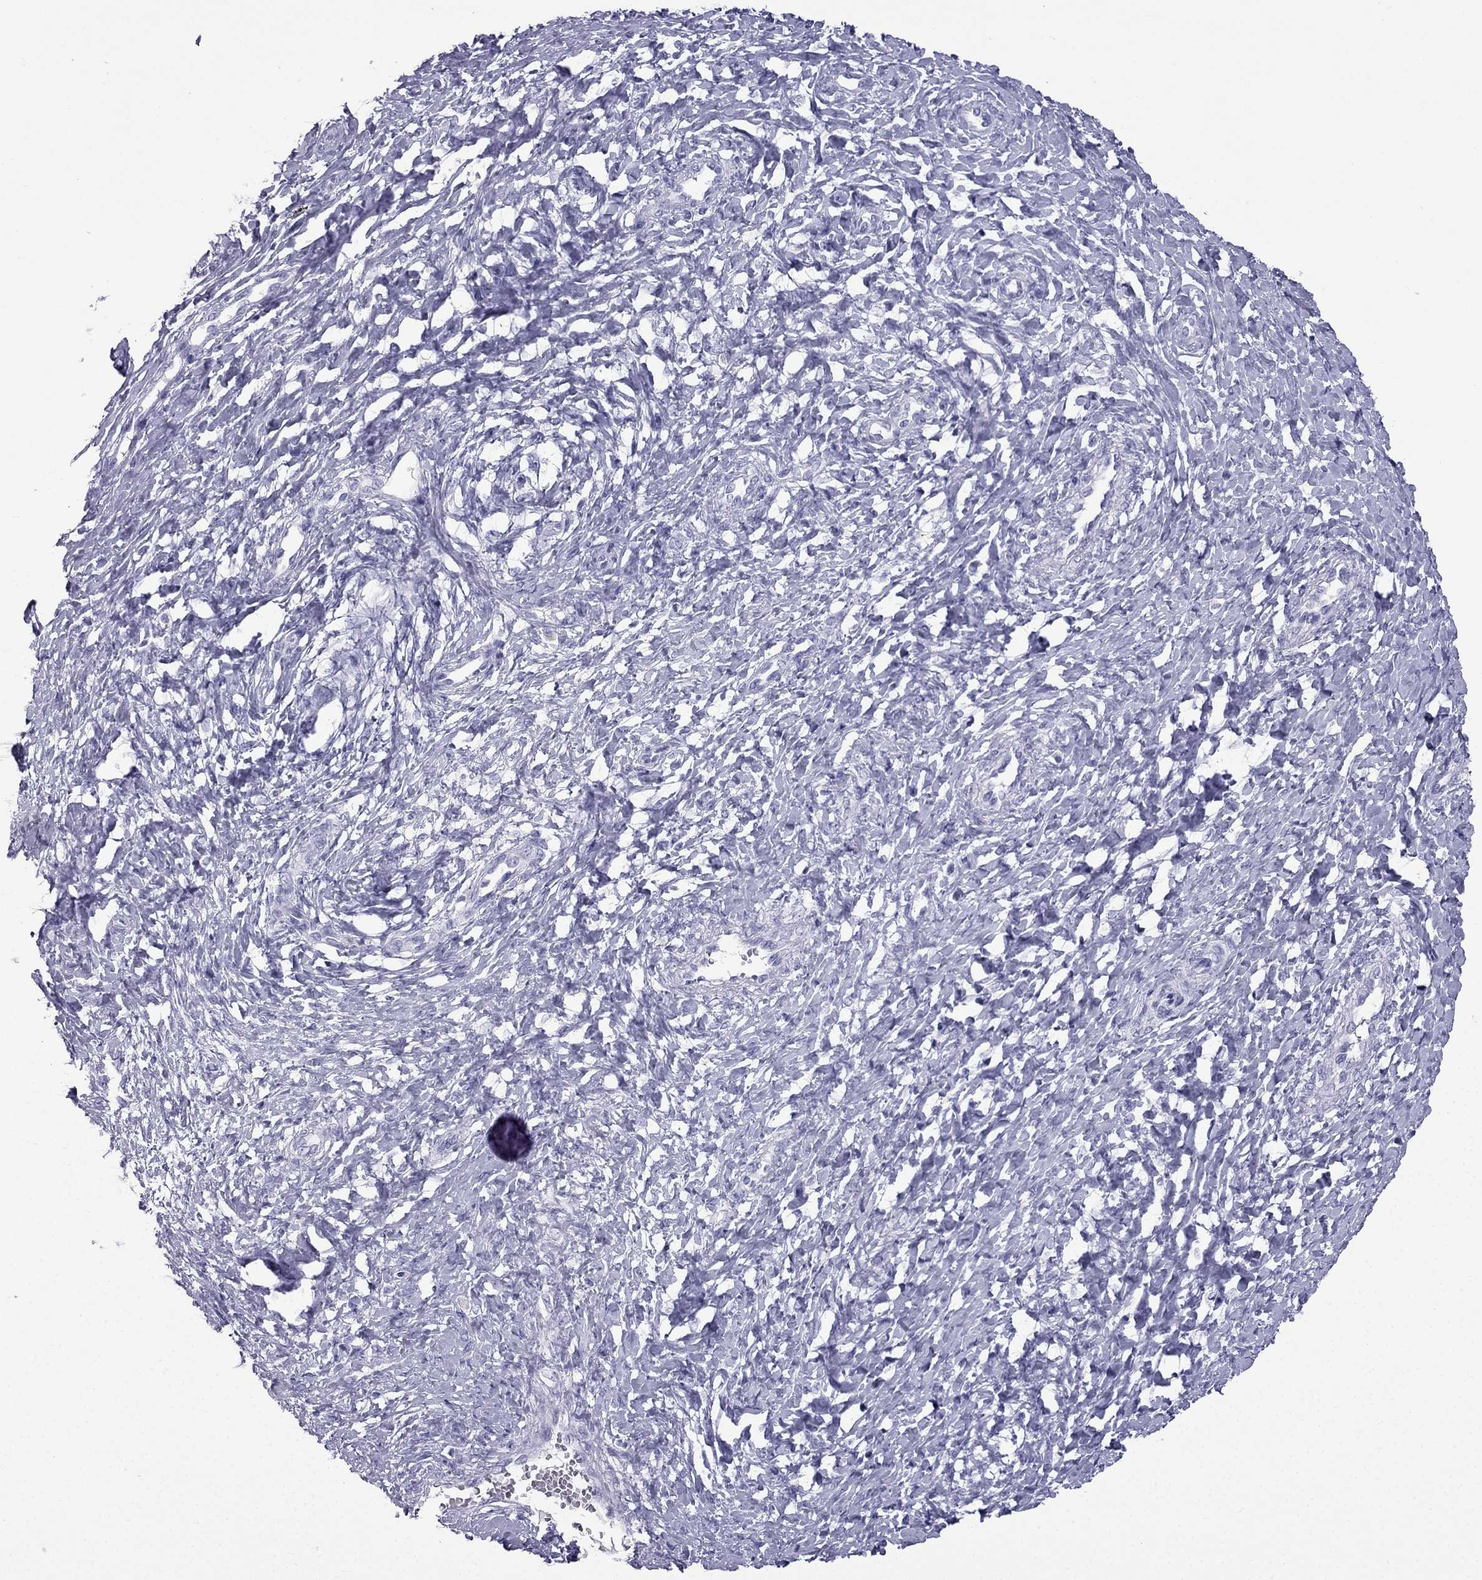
{"staining": {"intensity": "negative", "quantity": "none", "location": "none"}, "tissue": "cervix", "cell_type": "Glandular cells", "image_type": "normal", "snomed": [{"axis": "morphology", "description": "Normal tissue, NOS"}, {"axis": "topography", "description": "Cervix"}], "caption": "Micrograph shows no protein positivity in glandular cells of normal cervix.", "gene": "GJA8", "patient": {"sex": "female", "age": 37}}